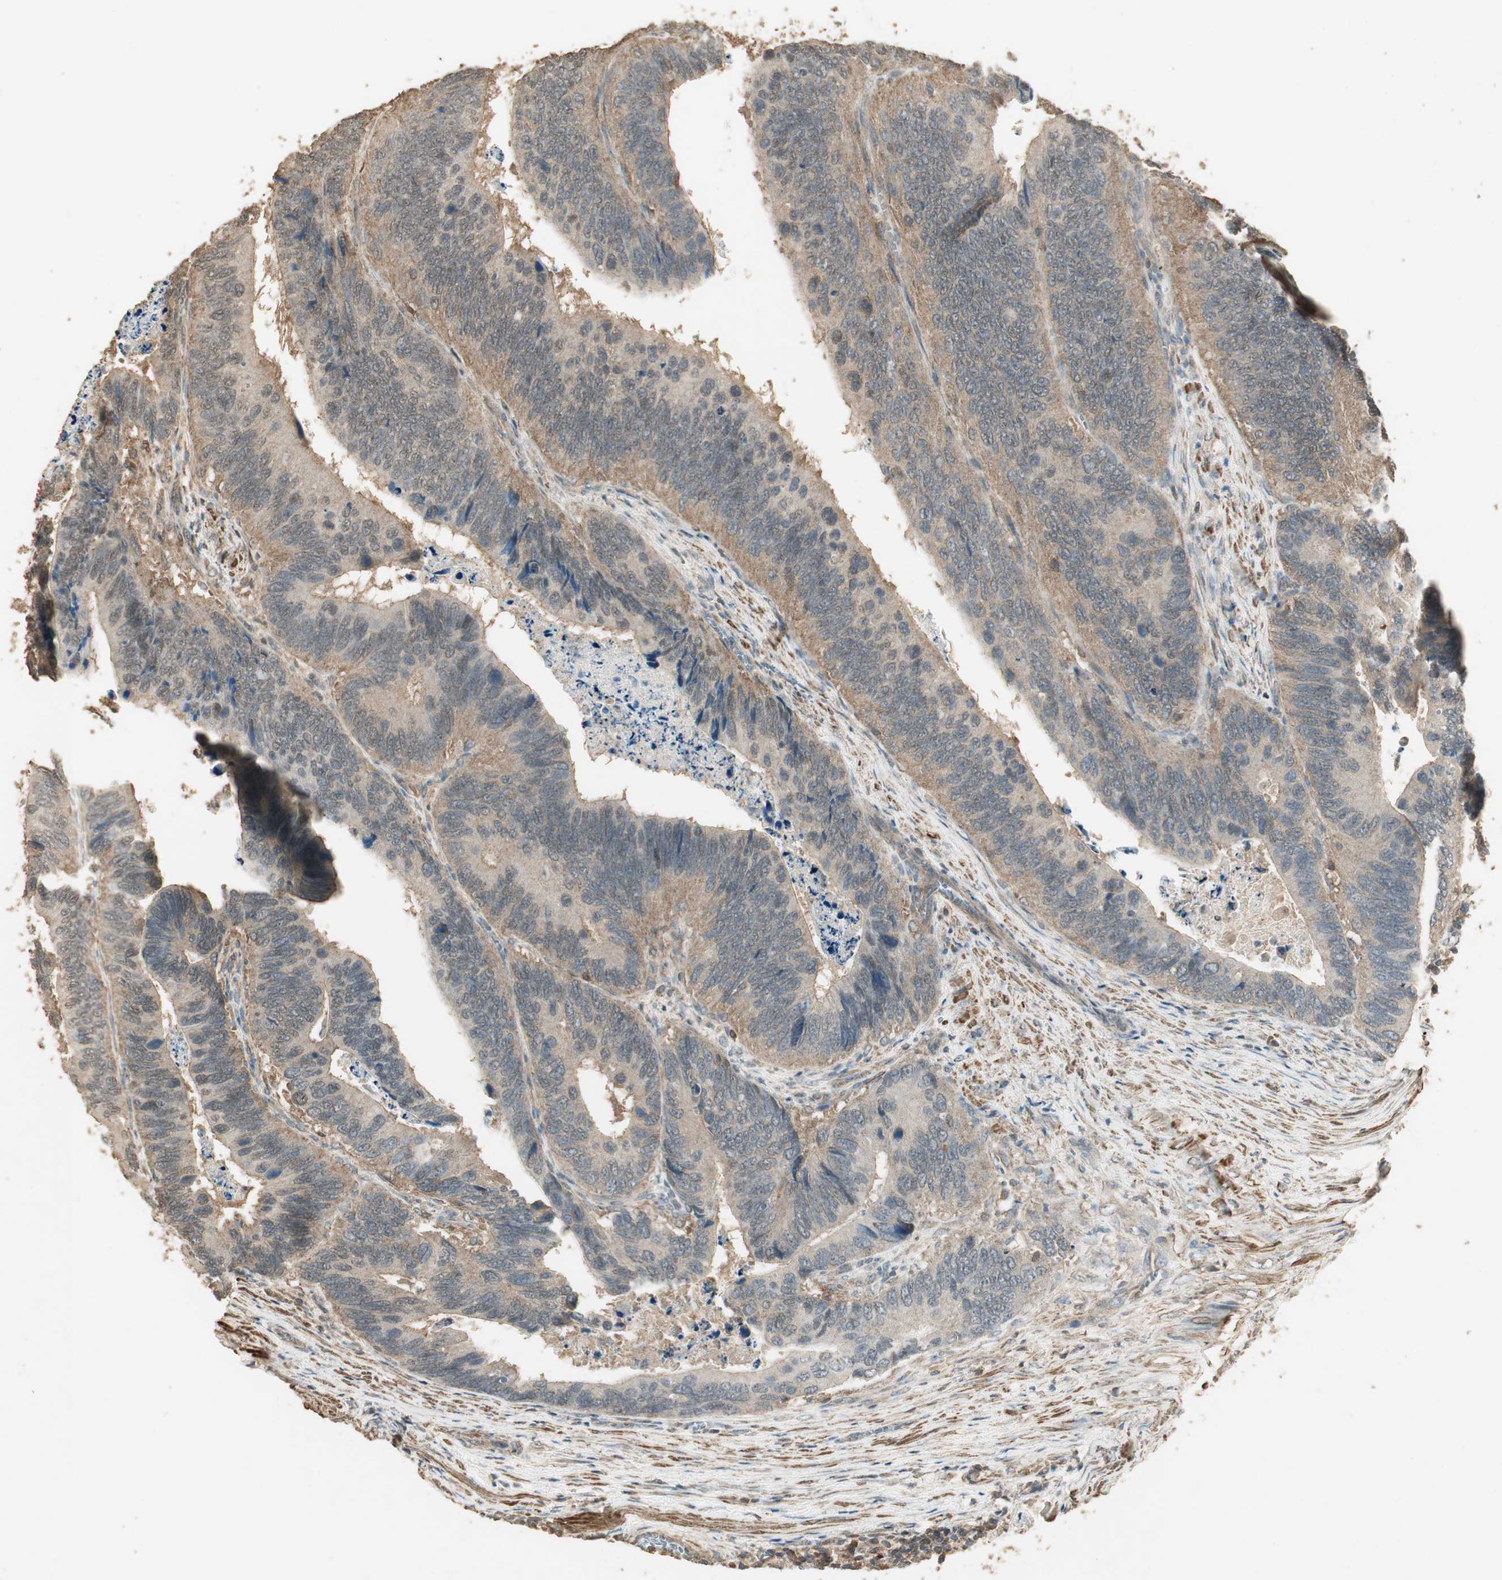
{"staining": {"intensity": "moderate", "quantity": "25%-75%", "location": "cytoplasmic/membranous"}, "tissue": "colorectal cancer", "cell_type": "Tumor cells", "image_type": "cancer", "snomed": [{"axis": "morphology", "description": "Adenocarcinoma, NOS"}, {"axis": "topography", "description": "Colon"}], "caption": "Protein staining reveals moderate cytoplasmic/membranous staining in about 25%-75% of tumor cells in colorectal cancer. (Brightfield microscopy of DAB IHC at high magnification).", "gene": "USP2", "patient": {"sex": "male", "age": 72}}